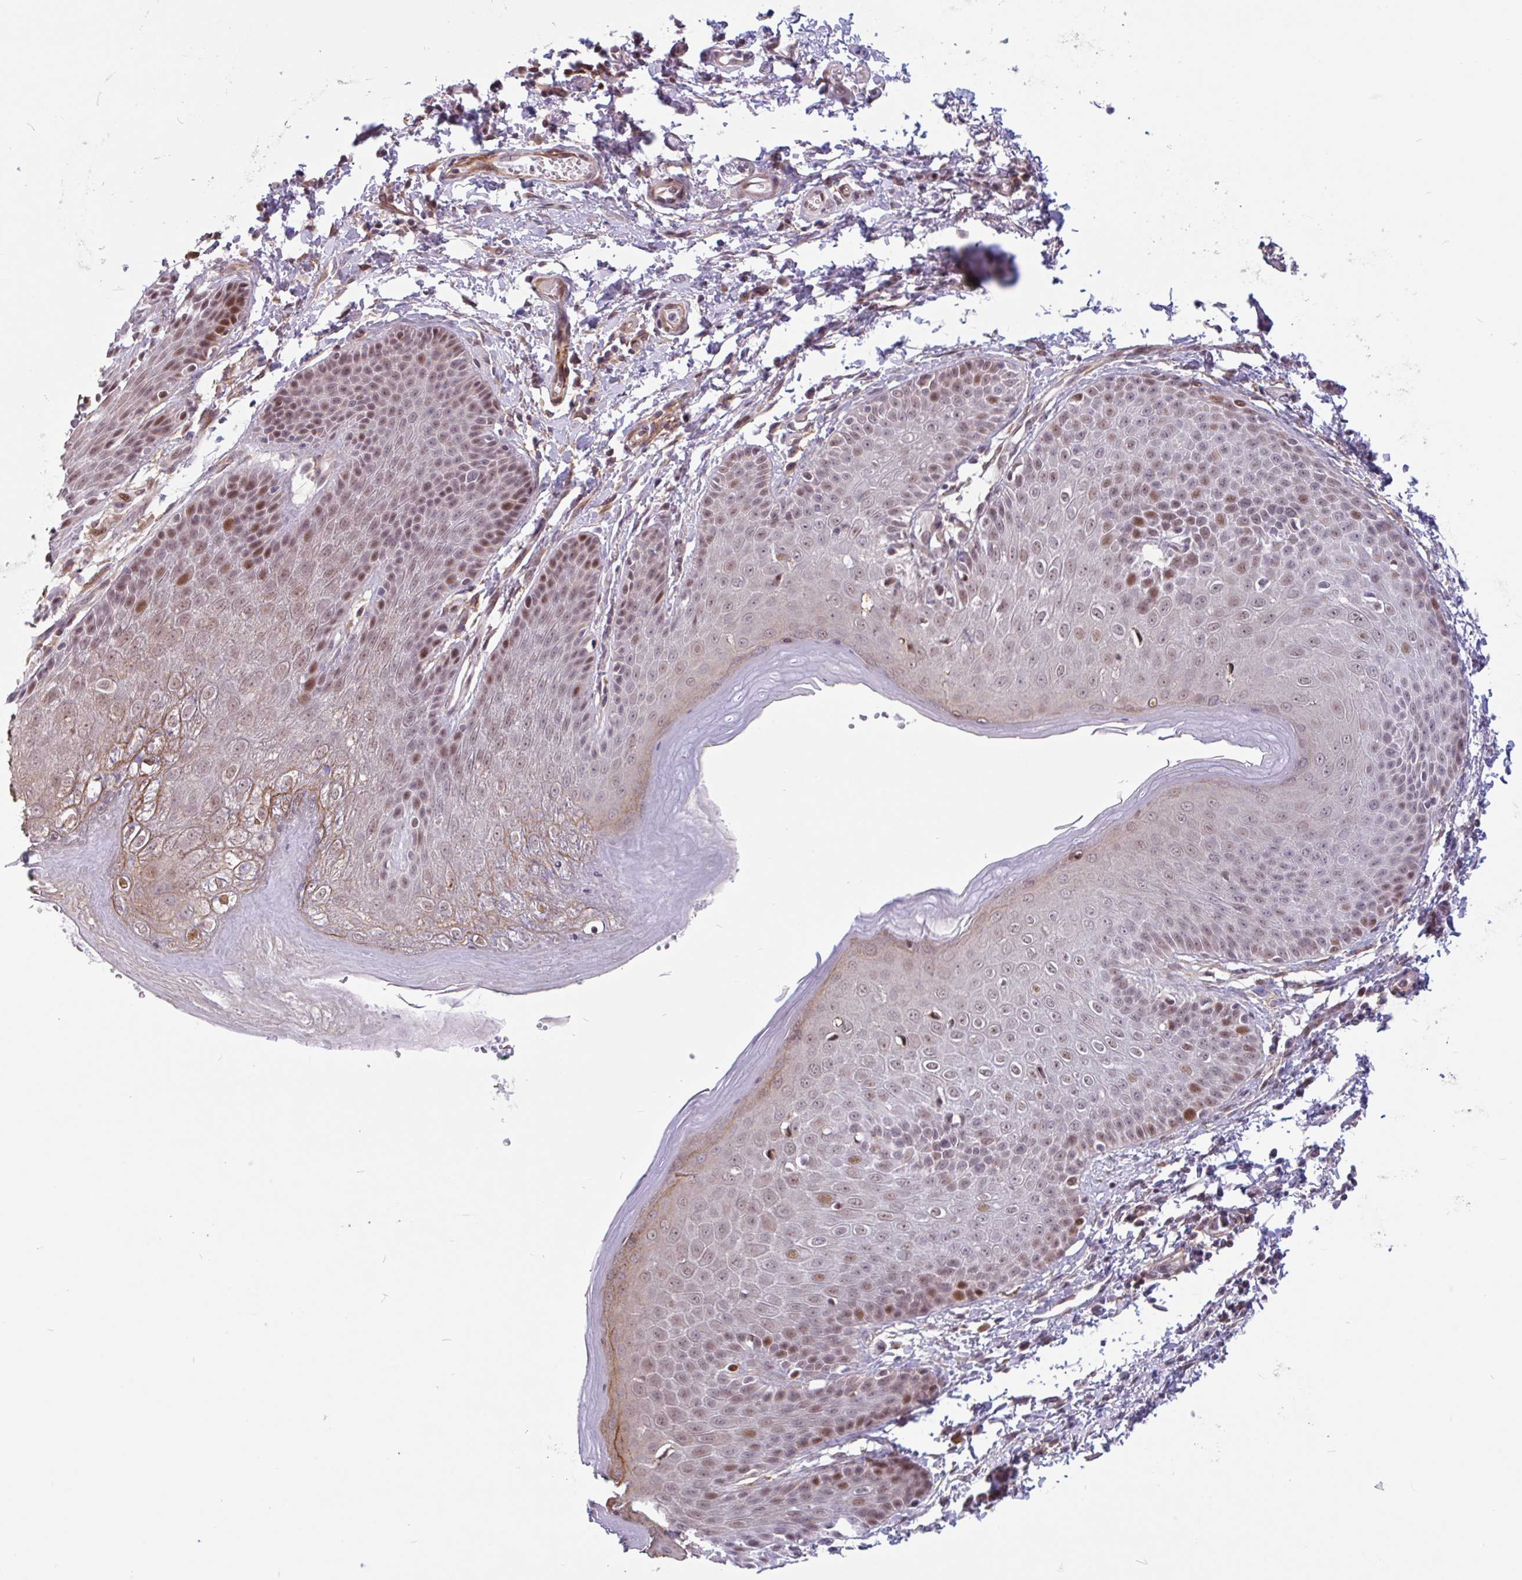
{"staining": {"intensity": "moderate", "quantity": "25%-75%", "location": "nuclear"}, "tissue": "skin", "cell_type": "Epidermal cells", "image_type": "normal", "snomed": [{"axis": "morphology", "description": "Normal tissue, NOS"}, {"axis": "topography", "description": "Peripheral nerve tissue"}], "caption": "A medium amount of moderate nuclear staining is seen in approximately 25%-75% of epidermal cells in unremarkable skin. The protein of interest is stained brown, and the nuclei are stained in blue (DAB IHC with brightfield microscopy, high magnification).", "gene": "TMEM119", "patient": {"sex": "male", "age": 51}}